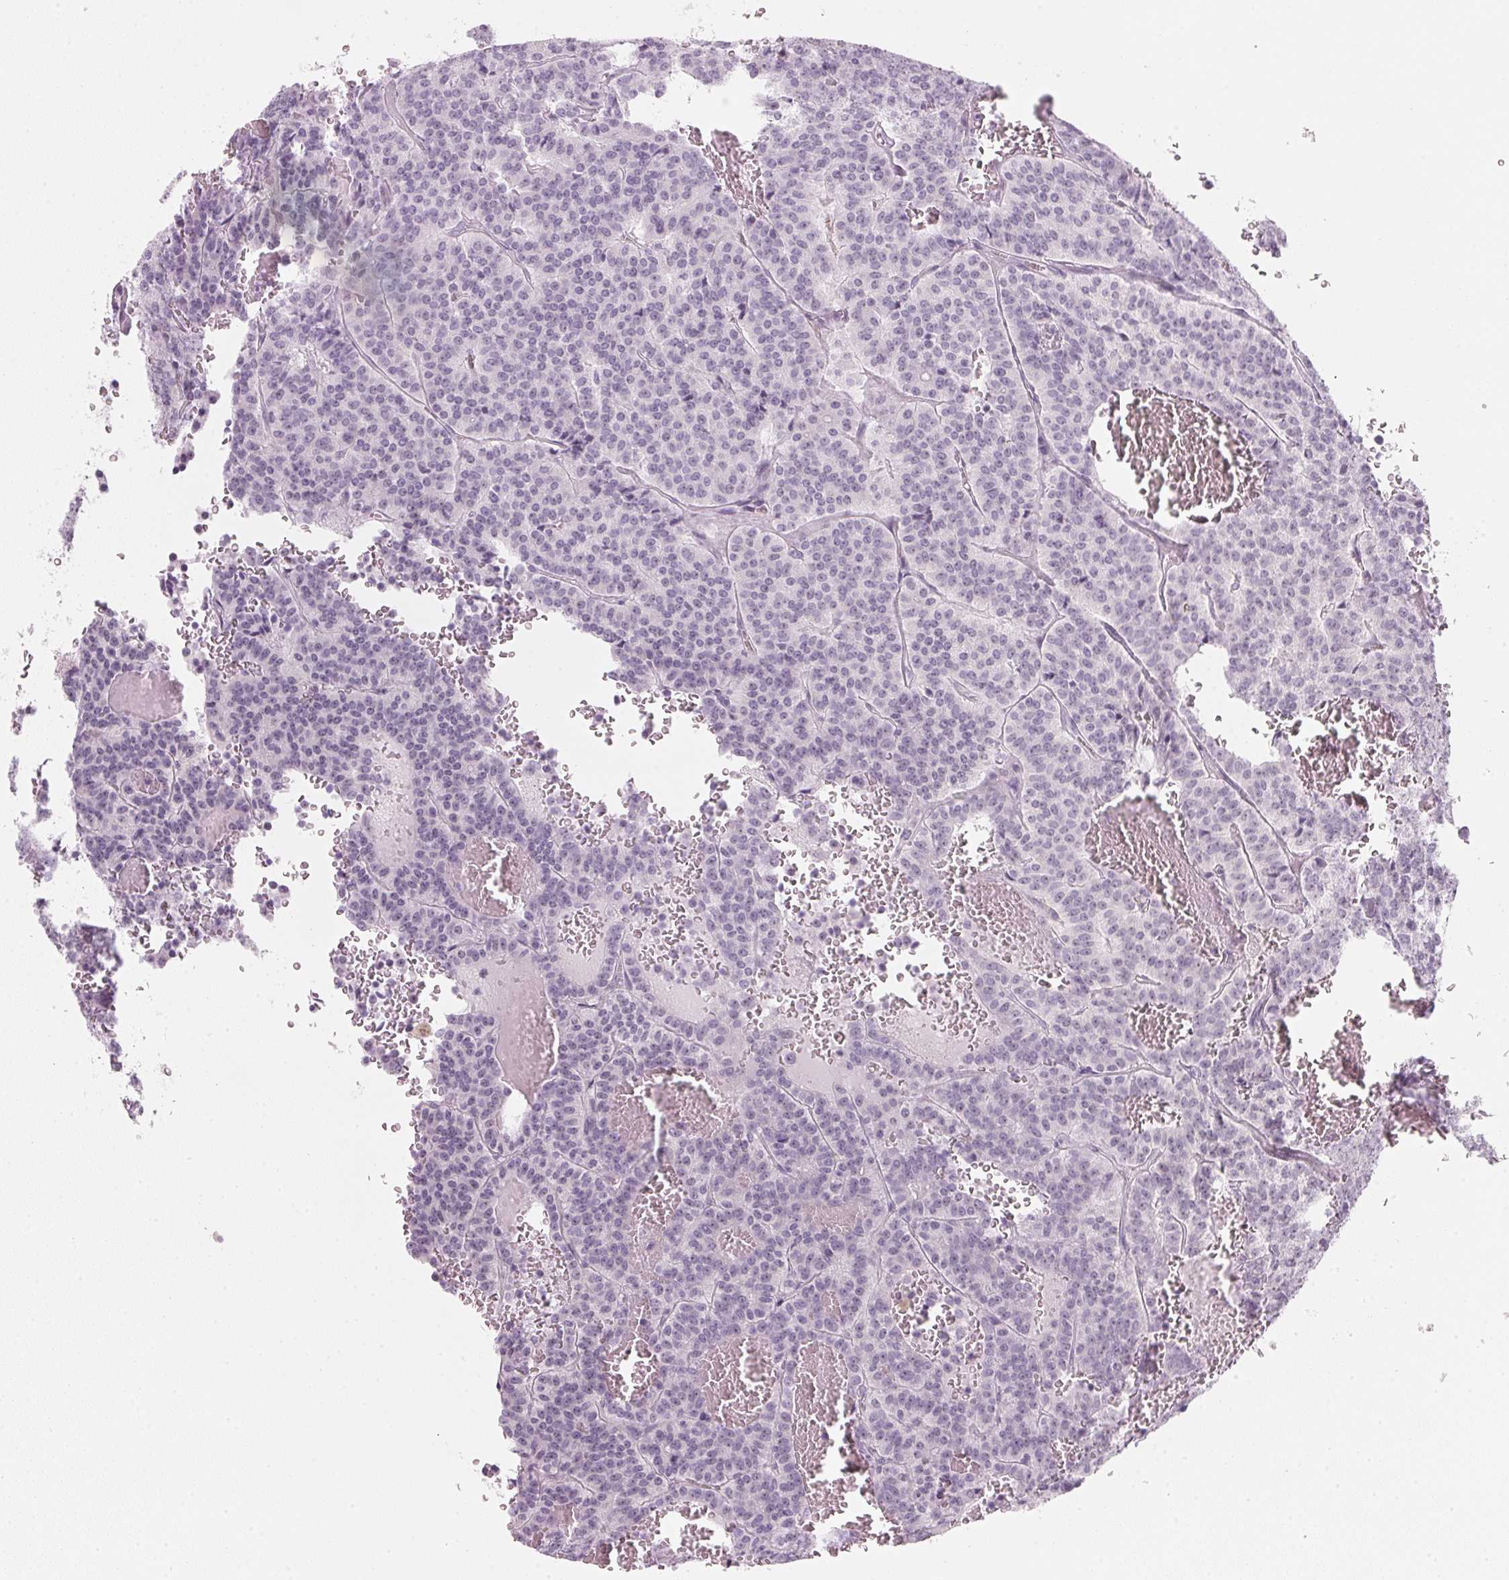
{"staining": {"intensity": "negative", "quantity": "none", "location": "none"}, "tissue": "carcinoid", "cell_type": "Tumor cells", "image_type": "cancer", "snomed": [{"axis": "morphology", "description": "Carcinoid, malignant, NOS"}, {"axis": "topography", "description": "Lung"}], "caption": "The micrograph reveals no staining of tumor cells in carcinoid (malignant). (Immunohistochemistry, brightfield microscopy, high magnification).", "gene": "DNTTIP2", "patient": {"sex": "male", "age": 70}}